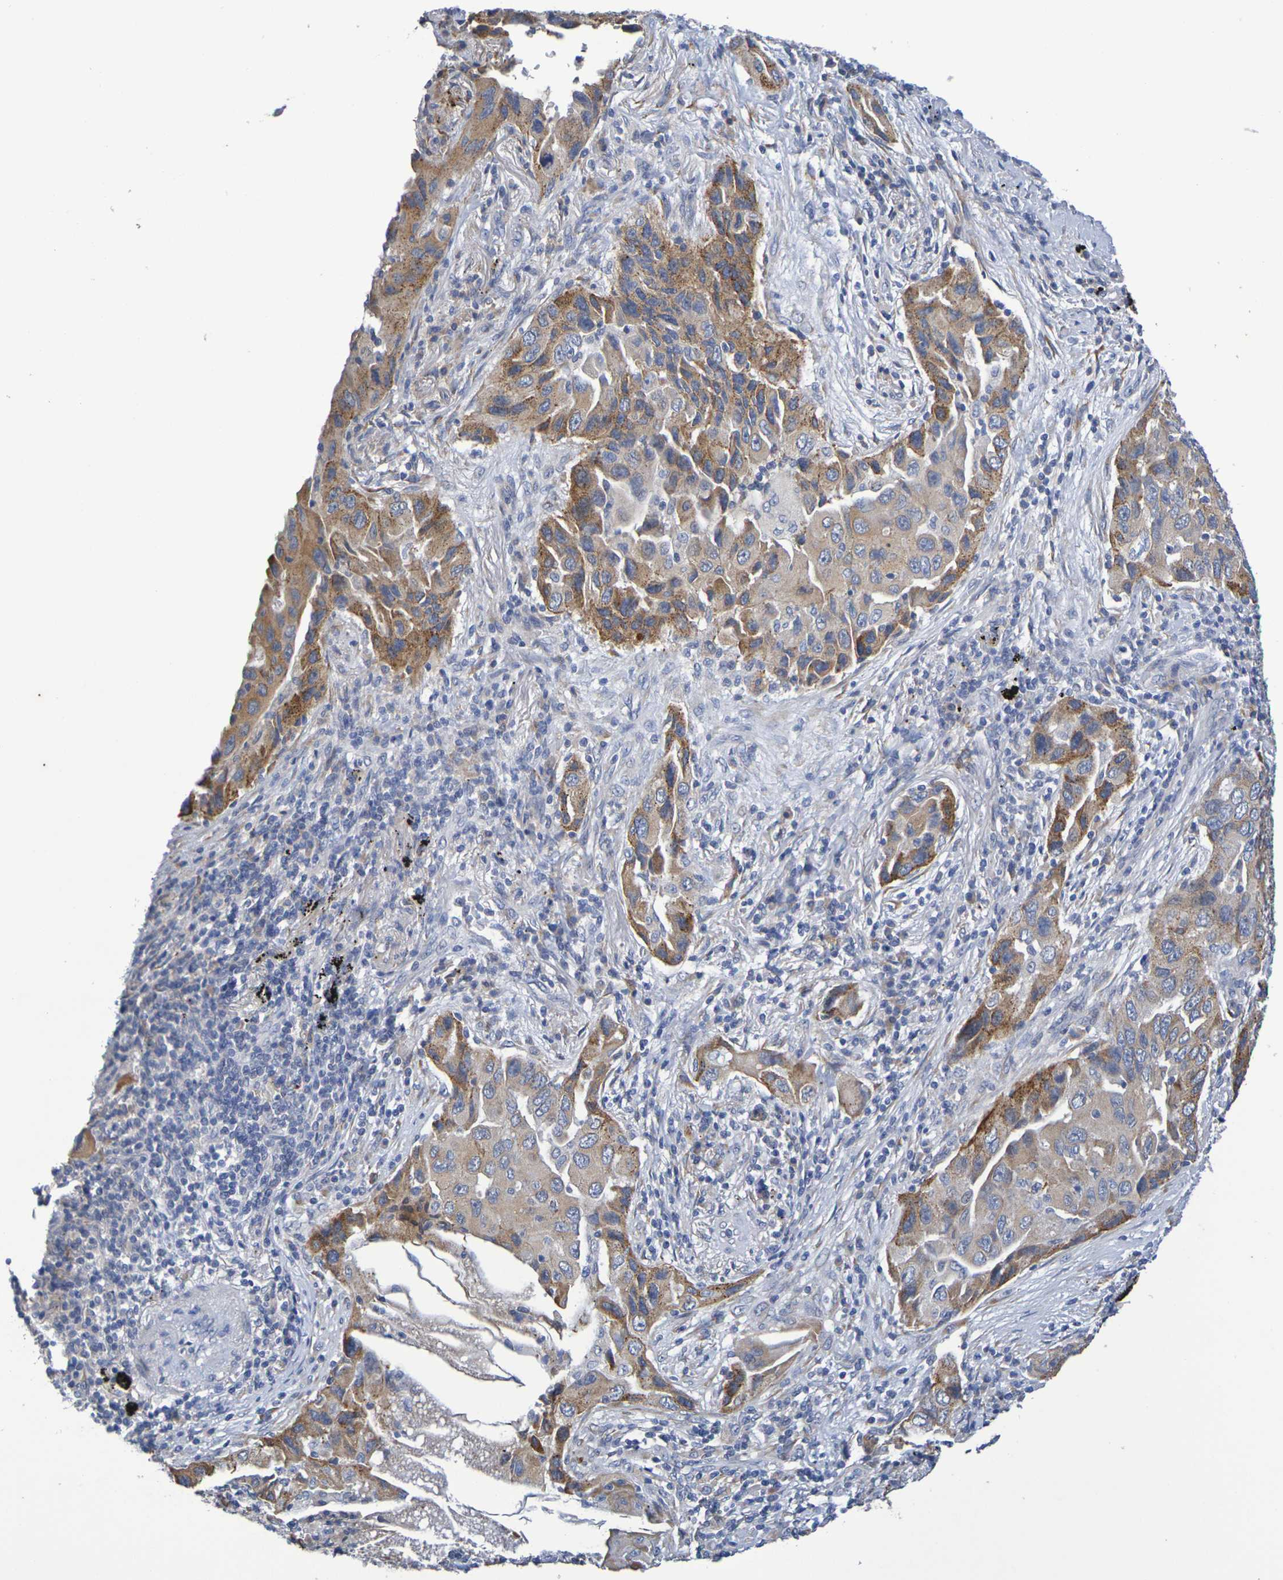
{"staining": {"intensity": "moderate", "quantity": ">75%", "location": "cytoplasmic/membranous"}, "tissue": "lung cancer", "cell_type": "Tumor cells", "image_type": "cancer", "snomed": [{"axis": "morphology", "description": "Adenocarcinoma, NOS"}, {"axis": "topography", "description": "Lung"}], "caption": "This micrograph shows IHC staining of adenocarcinoma (lung), with medium moderate cytoplasmic/membranous positivity in approximately >75% of tumor cells.", "gene": "SDC4", "patient": {"sex": "female", "age": 65}}